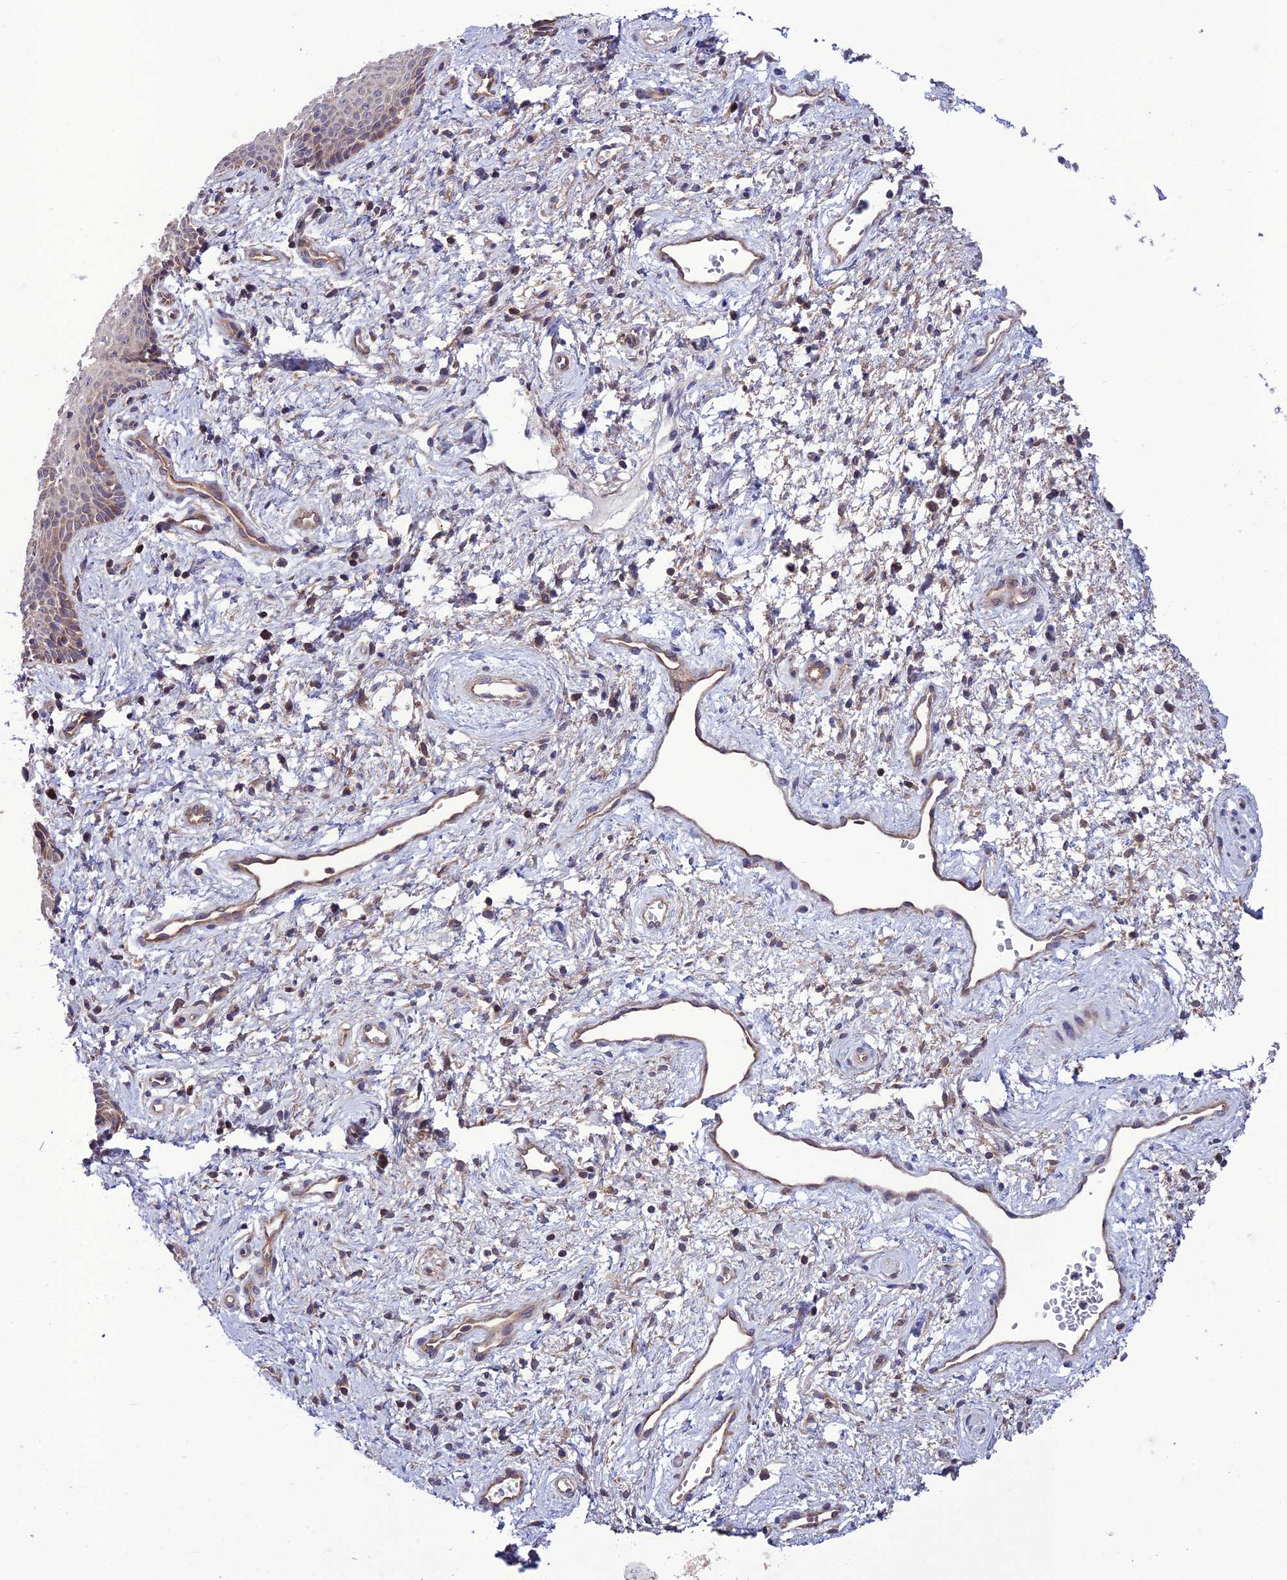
{"staining": {"intensity": "weak", "quantity": "<25%", "location": "cytoplasmic/membranous"}, "tissue": "vagina", "cell_type": "Squamous epithelial cells", "image_type": "normal", "snomed": [{"axis": "morphology", "description": "Normal tissue, NOS"}, {"axis": "topography", "description": "Vagina"}], "caption": "Immunohistochemistry (IHC) image of unremarkable vagina: vagina stained with DAB (3,3'-diaminobenzidine) shows no significant protein positivity in squamous epithelial cells.", "gene": "PPIL3", "patient": {"sex": "female", "age": 34}}